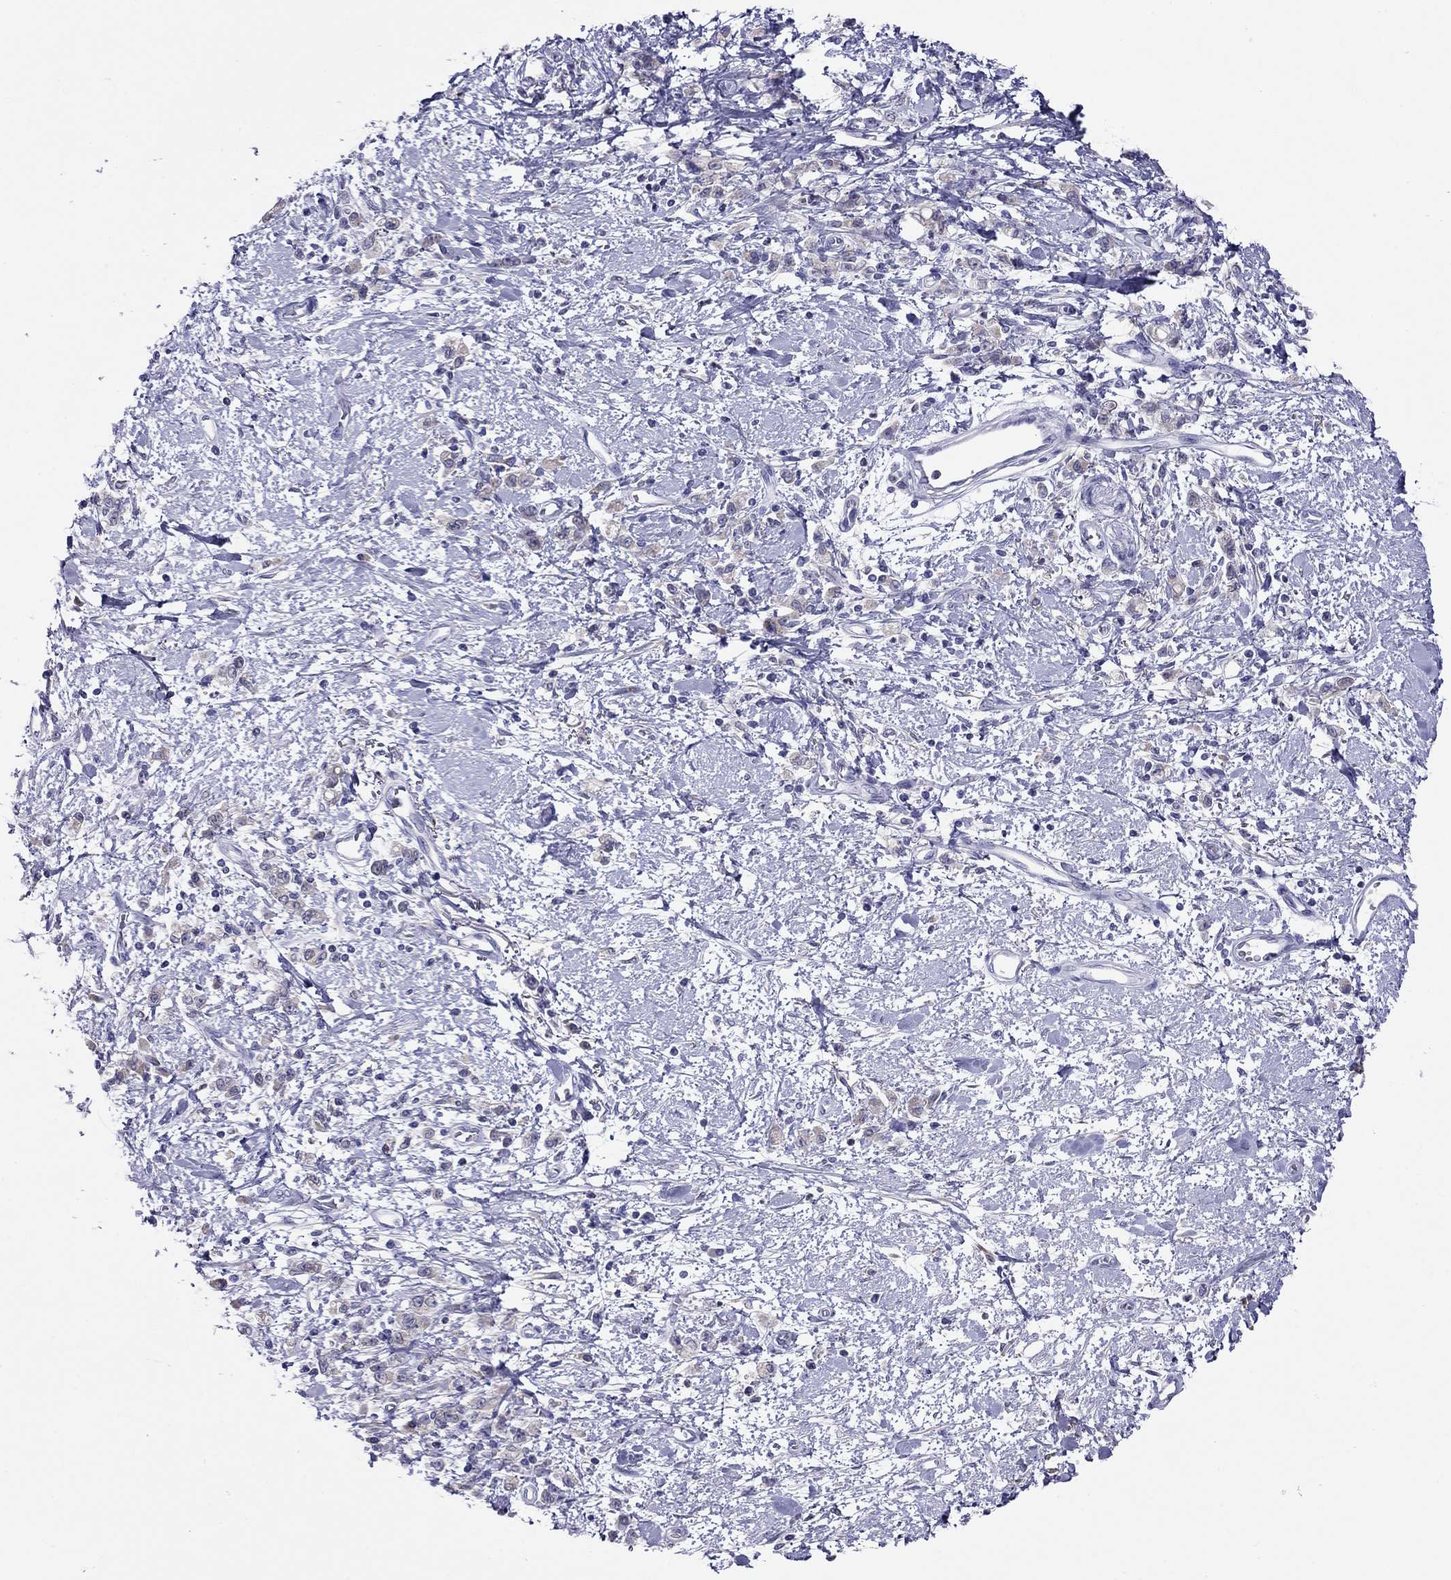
{"staining": {"intensity": "weak", "quantity": "<25%", "location": "cytoplasmic/membranous"}, "tissue": "stomach cancer", "cell_type": "Tumor cells", "image_type": "cancer", "snomed": [{"axis": "morphology", "description": "Adenocarcinoma, NOS"}, {"axis": "topography", "description": "Stomach"}], "caption": "The histopathology image exhibits no staining of tumor cells in stomach cancer (adenocarcinoma).", "gene": "SLC46A2", "patient": {"sex": "male", "age": 77}}